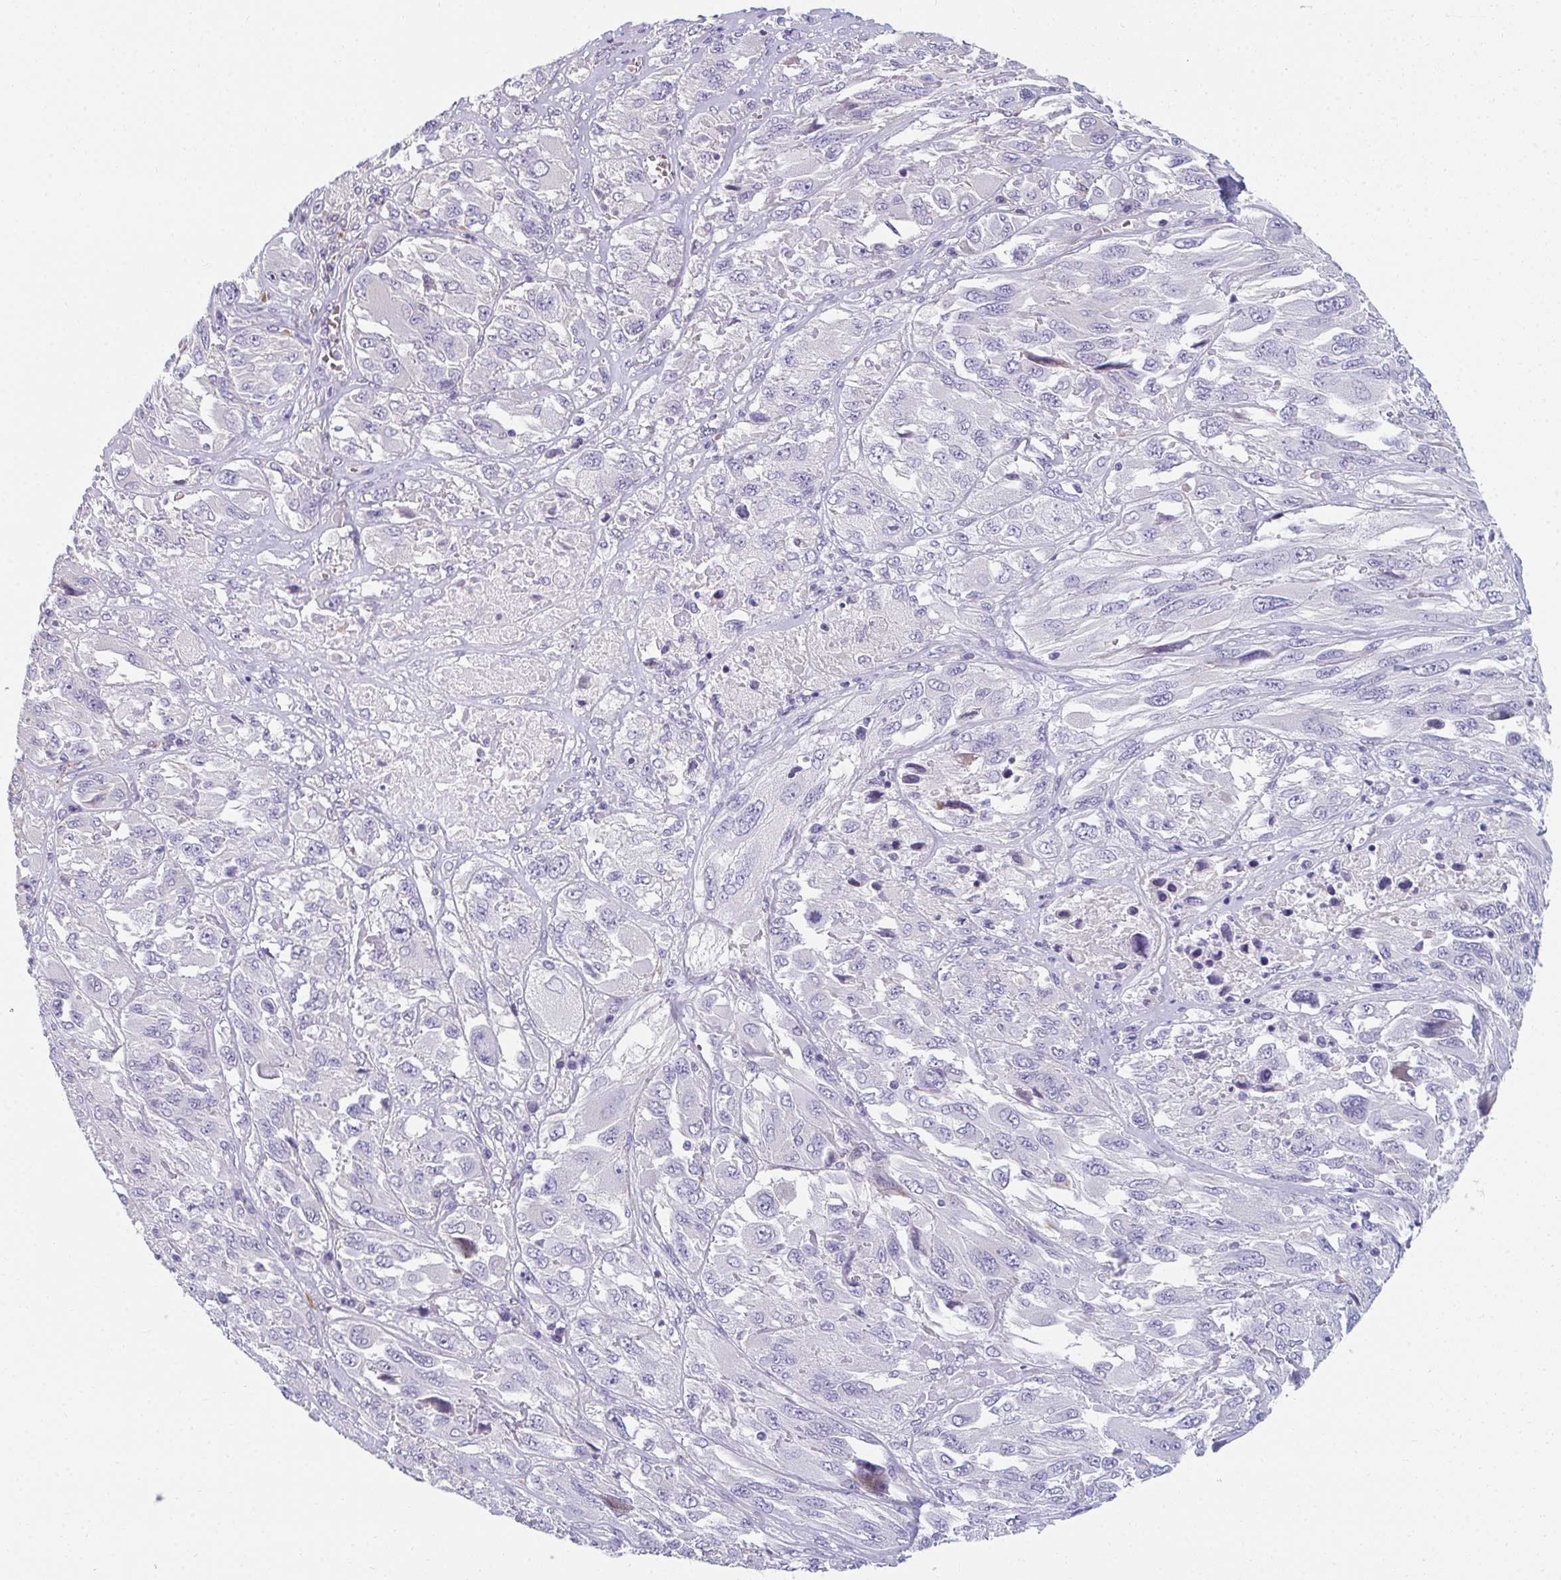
{"staining": {"intensity": "negative", "quantity": "none", "location": "none"}, "tissue": "melanoma", "cell_type": "Tumor cells", "image_type": "cancer", "snomed": [{"axis": "morphology", "description": "Malignant melanoma, NOS"}, {"axis": "topography", "description": "Skin"}], "caption": "High power microscopy photomicrograph of an immunohistochemistry histopathology image of melanoma, revealing no significant expression in tumor cells.", "gene": "EIF1AD", "patient": {"sex": "female", "age": 91}}